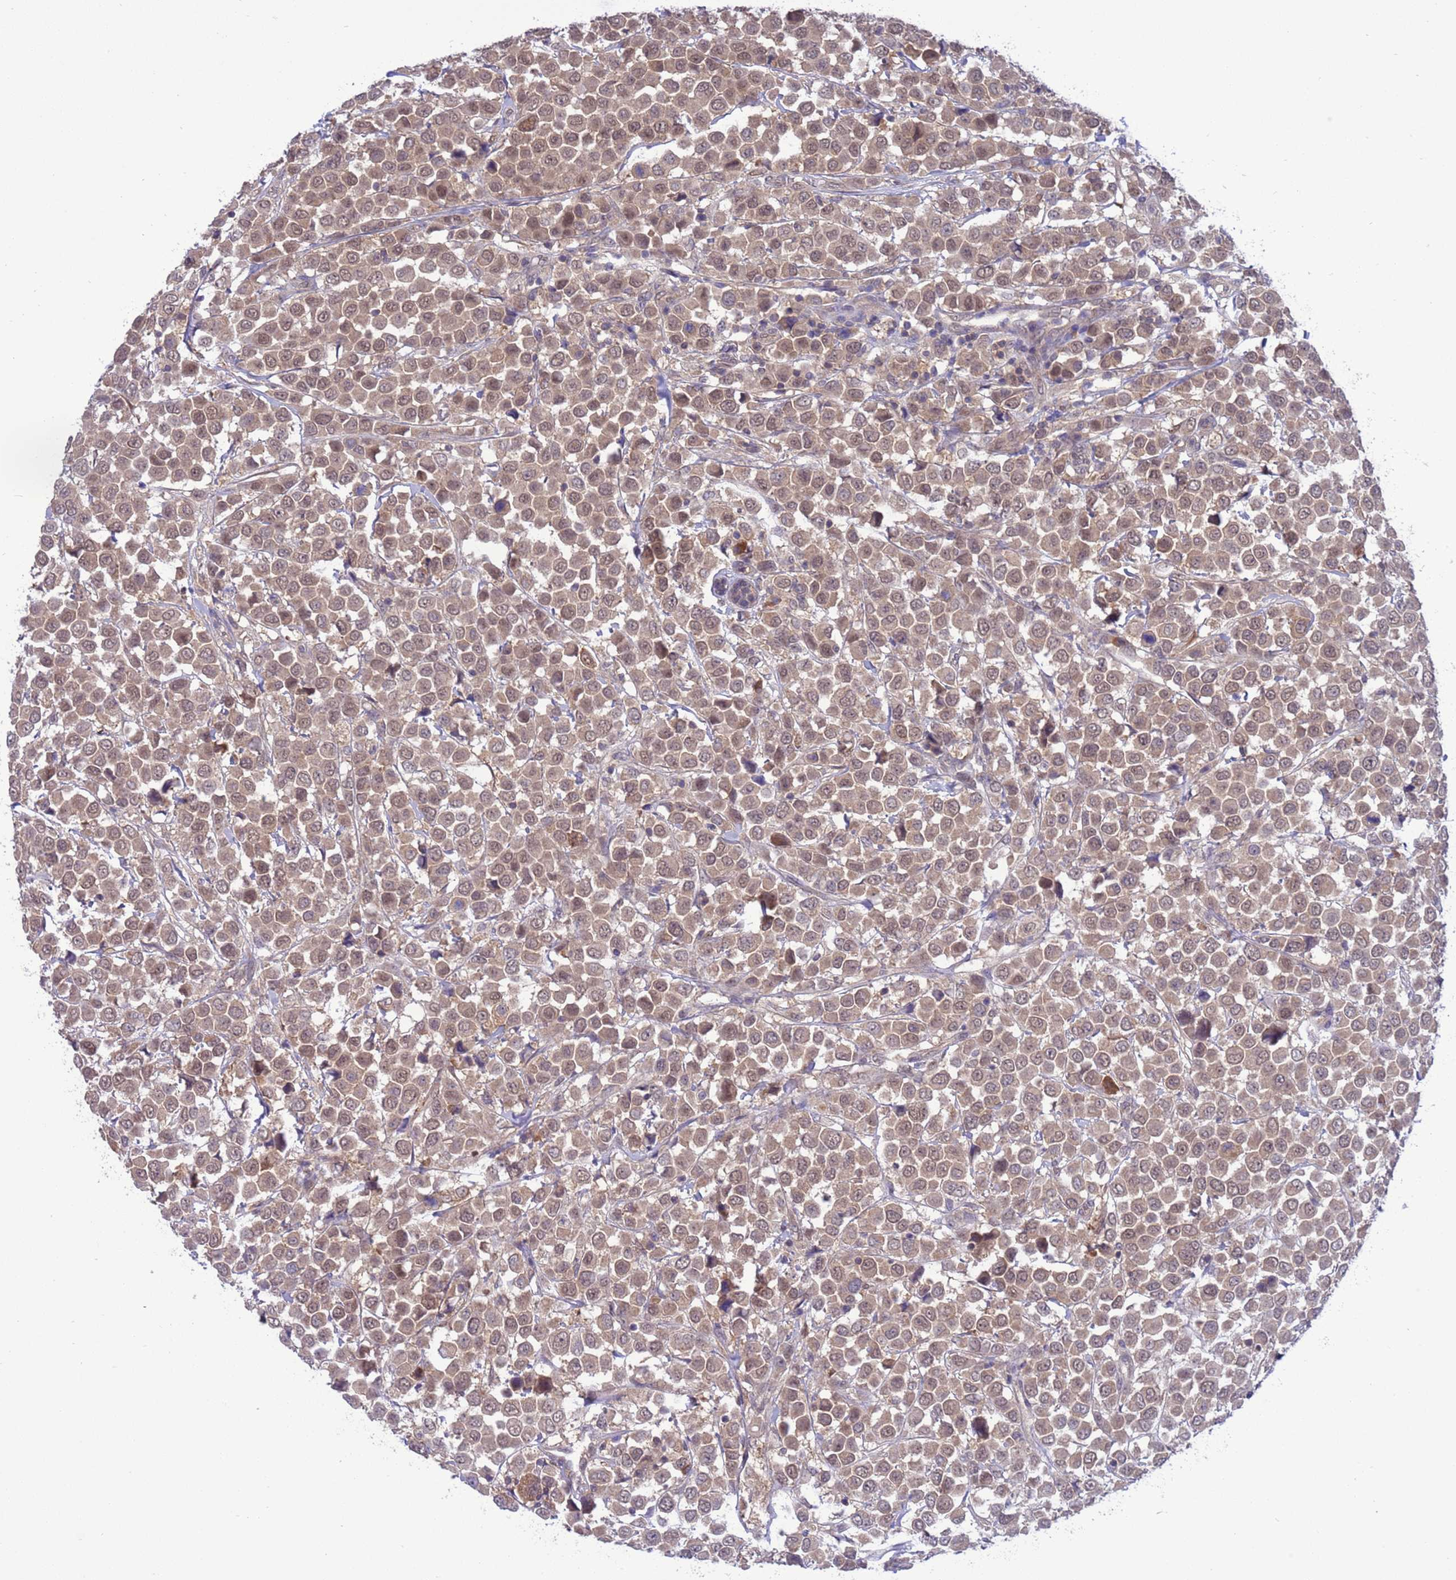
{"staining": {"intensity": "weak", "quantity": ">75%", "location": "cytoplasmic/membranous,nuclear"}, "tissue": "breast cancer", "cell_type": "Tumor cells", "image_type": "cancer", "snomed": [{"axis": "morphology", "description": "Duct carcinoma"}, {"axis": "topography", "description": "Breast"}], "caption": "Protein expression analysis of human breast infiltrating ductal carcinoma reveals weak cytoplasmic/membranous and nuclear staining in approximately >75% of tumor cells.", "gene": "ZNF461", "patient": {"sex": "female", "age": 61}}